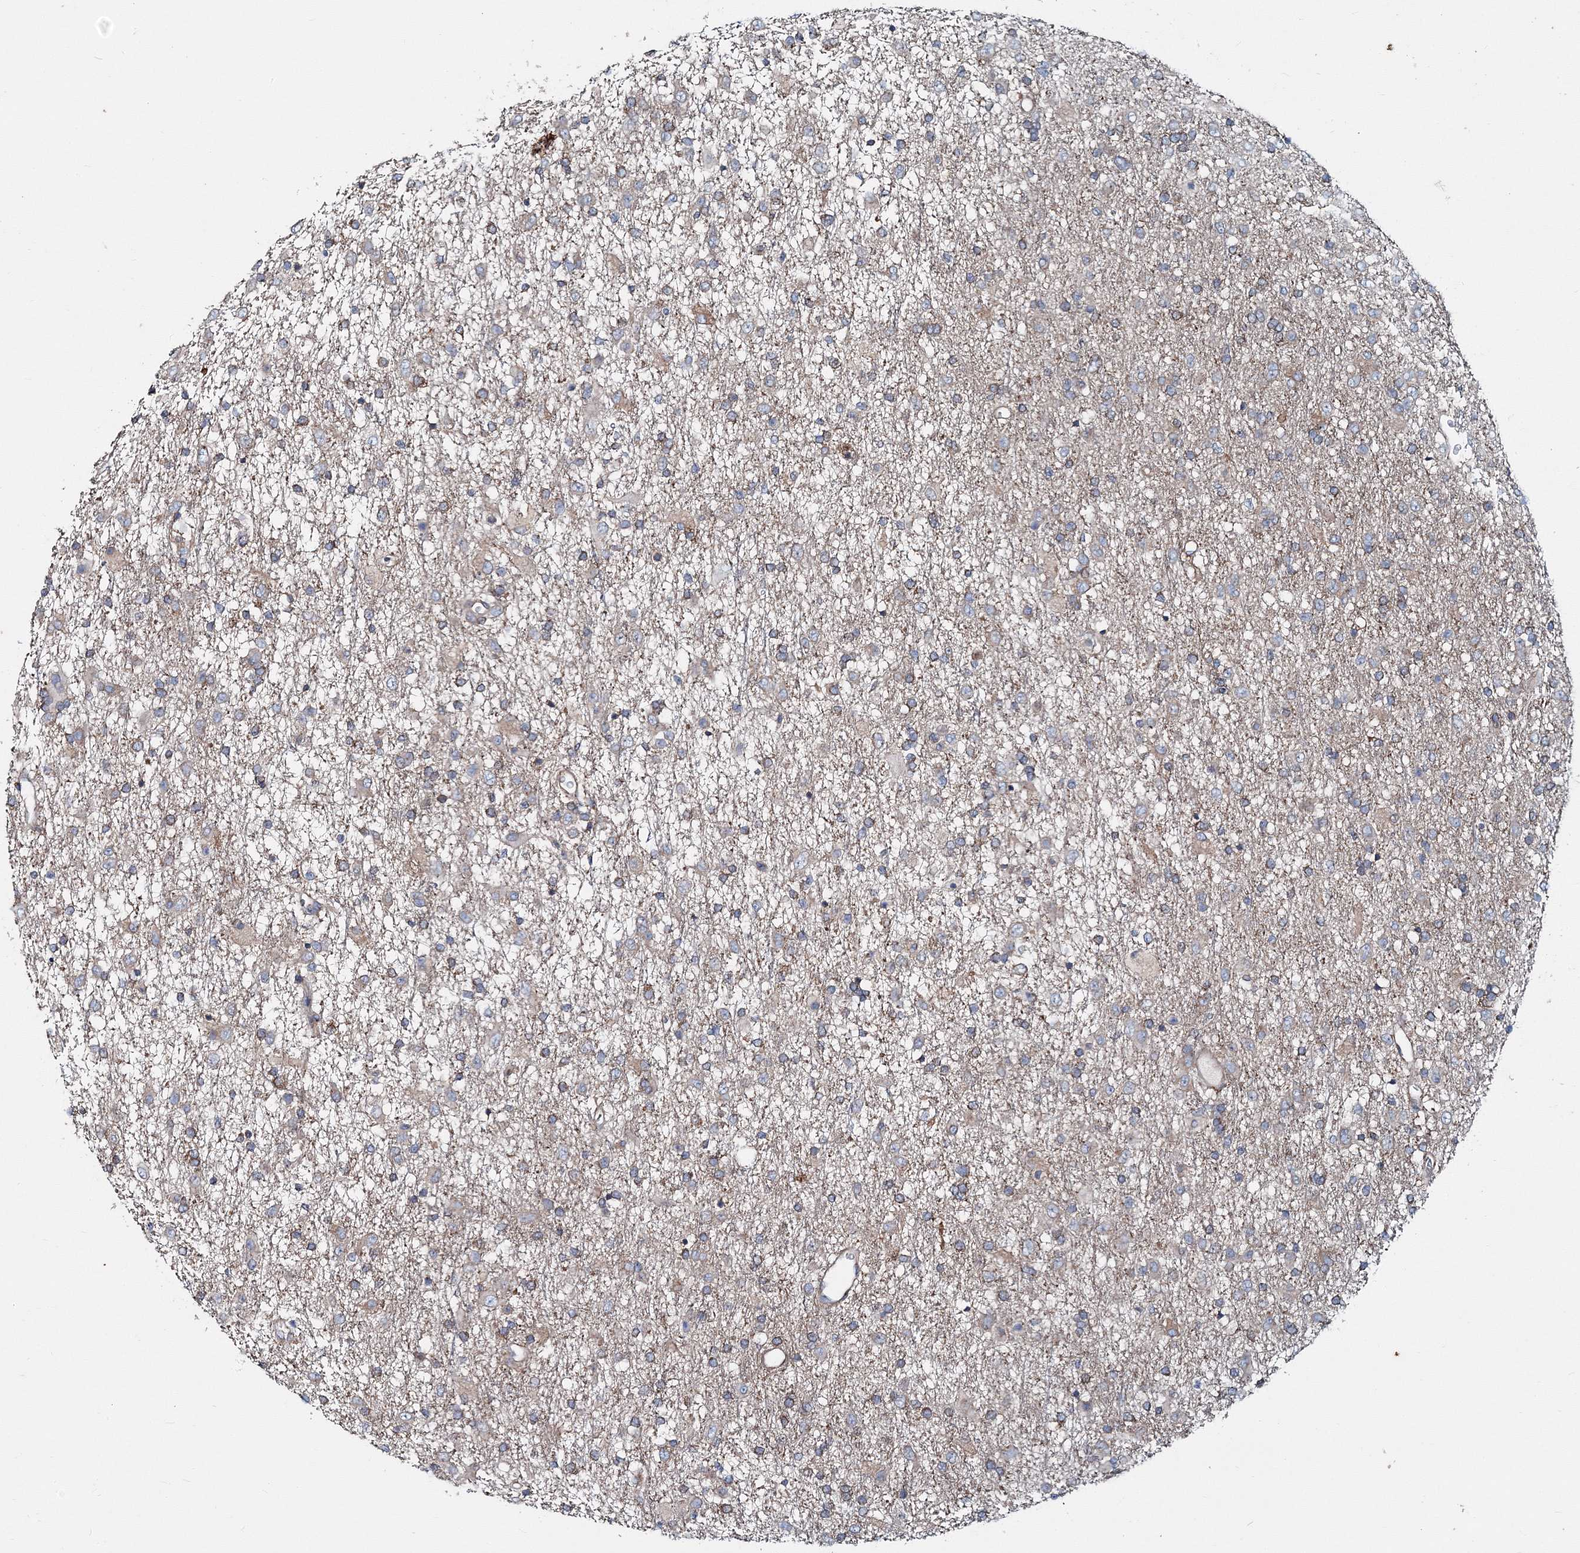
{"staining": {"intensity": "weak", "quantity": "<25%", "location": "cytoplasmic/membranous"}, "tissue": "glioma", "cell_type": "Tumor cells", "image_type": "cancer", "snomed": [{"axis": "morphology", "description": "Glioma, malignant, Low grade"}, {"axis": "topography", "description": "Brain"}], "caption": "Tumor cells are negative for brown protein staining in low-grade glioma (malignant).", "gene": "MPHOSPH9", "patient": {"sex": "male", "age": 65}}